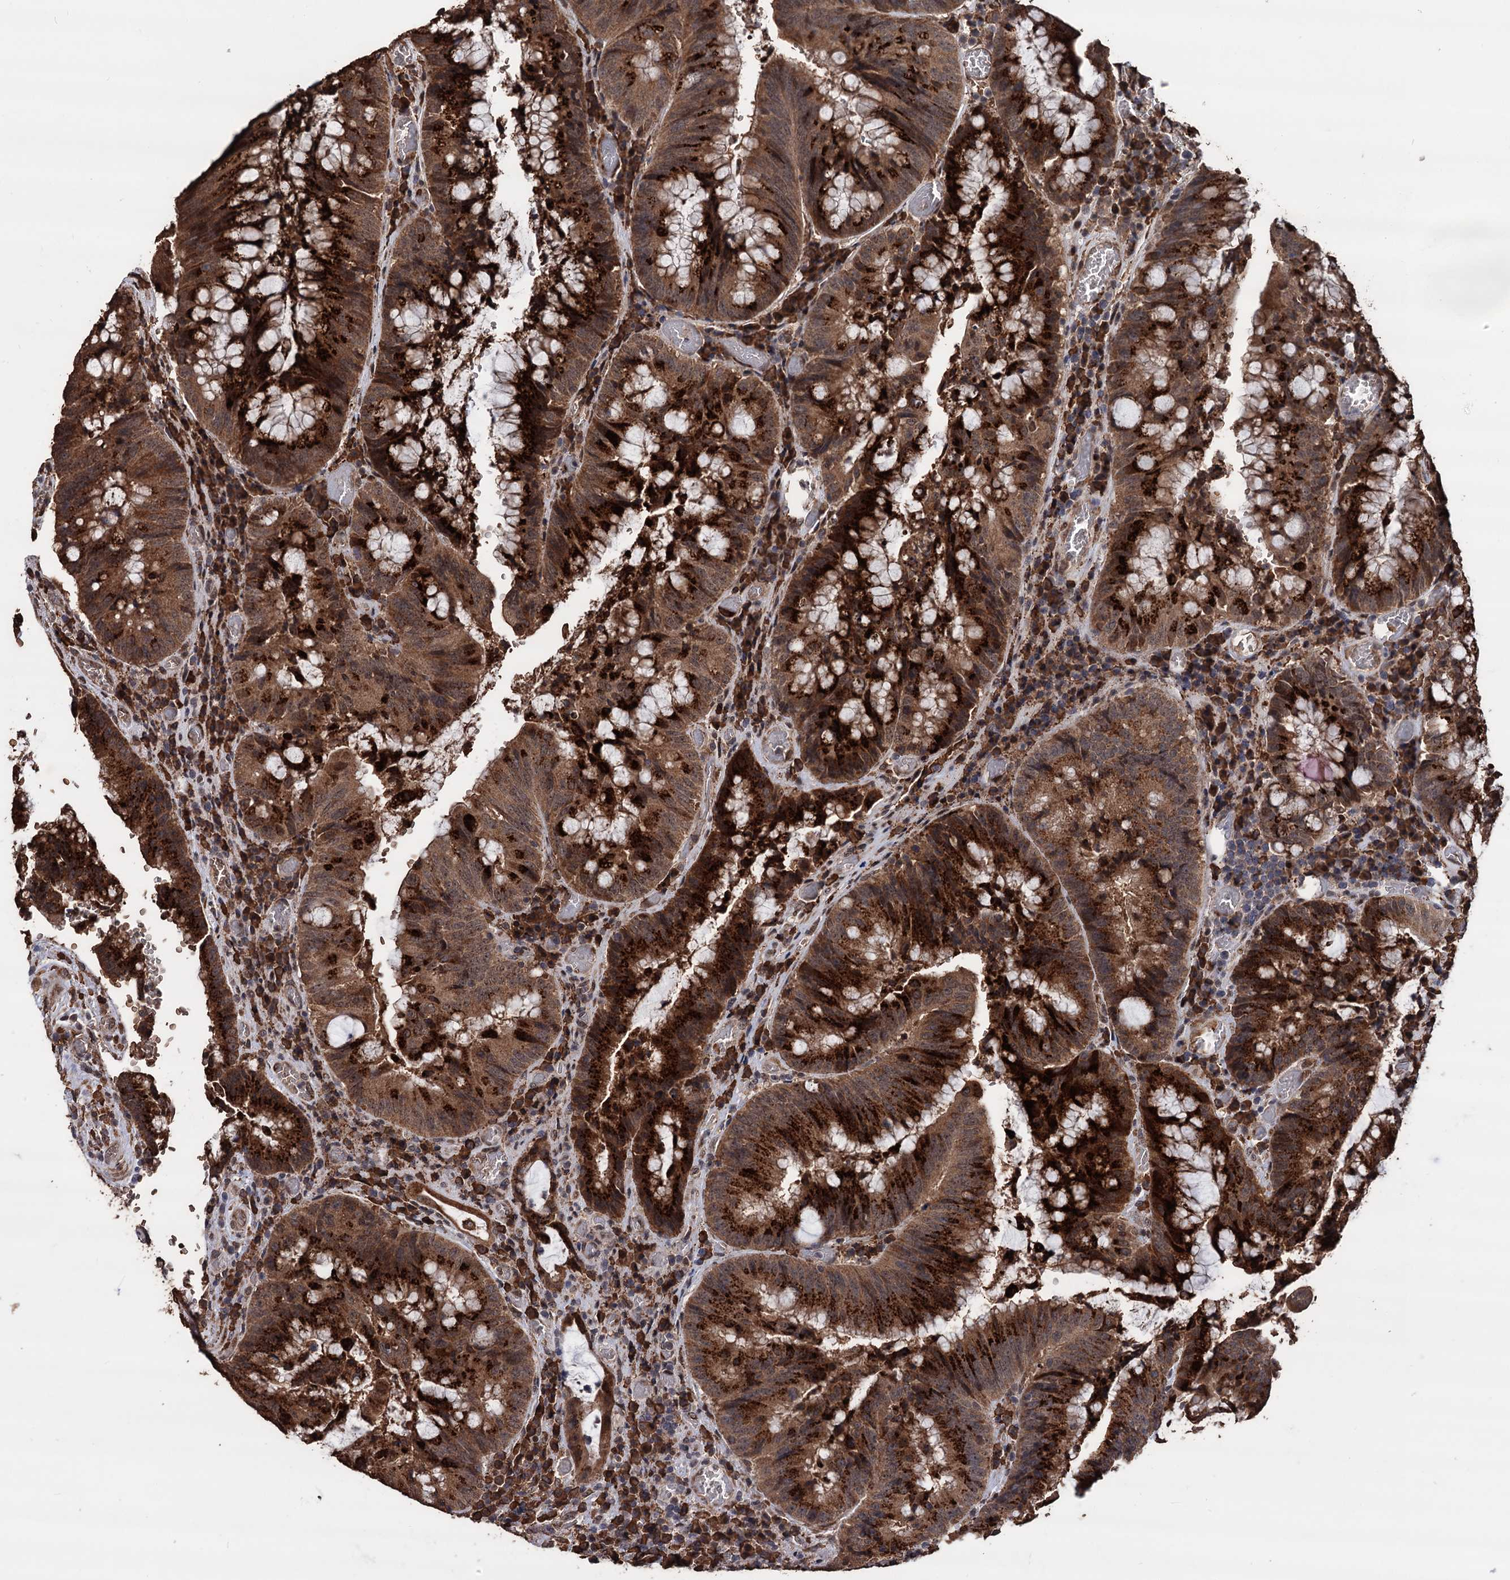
{"staining": {"intensity": "strong", "quantity": ">75%", "location": "cytoplasmic/membranous"}, "tissue": "colorectal cancer", "cell_type": "Tumor cells", "image_type": "cancer", "snomed": [{"axis": "morphology", "description": "Adenocarcinoma, NOS"}, {"axis": "topography", "description": "Rectum"}], "caption": "Adenocarcinoma (colorectal) stained for a protein (brown) demonstrates strong cytoplasmic/membranous positive positivity in approximately >75% of tumor cells.", "gene": "TBC1D12", "patient": {"sex": "male", "age": 69}}